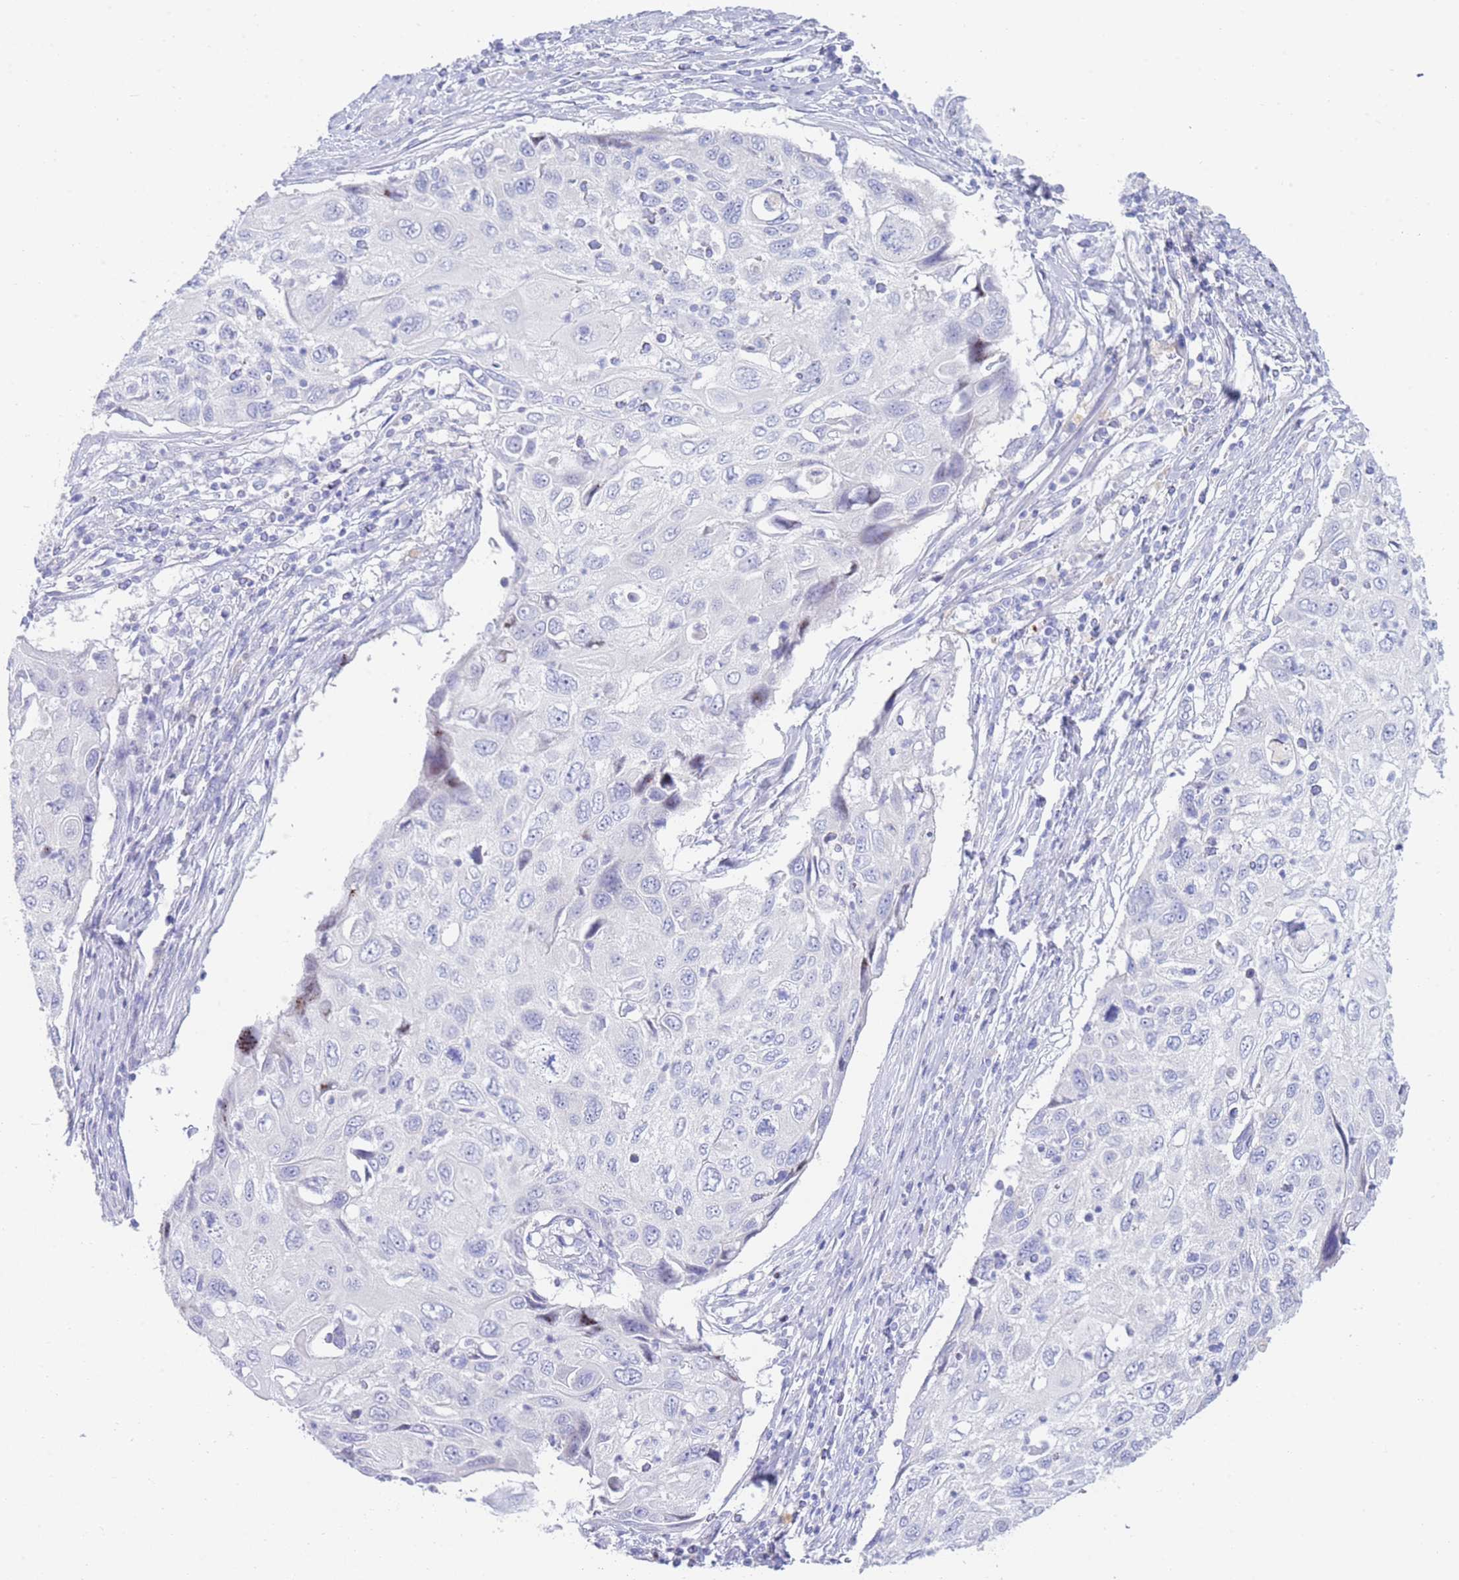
{"staining": {"intensity": "negative", "quantity": "none", "location": "none"}, "tissue": "cervical cancer", "cell_type": "Tumor cells", "image_type": "cancer", "snomed": [{"axis": "morphology", "description": "Squamous cell carcinoma, NOS"}, {"axis": "topography", "description": "Cervix"}], "caption": "Micrograph shows no significant protein expression in tumor cells of cervical cancer.", "gene": "LRRC37A", "patient": {"sex": "female", "age": 70}}